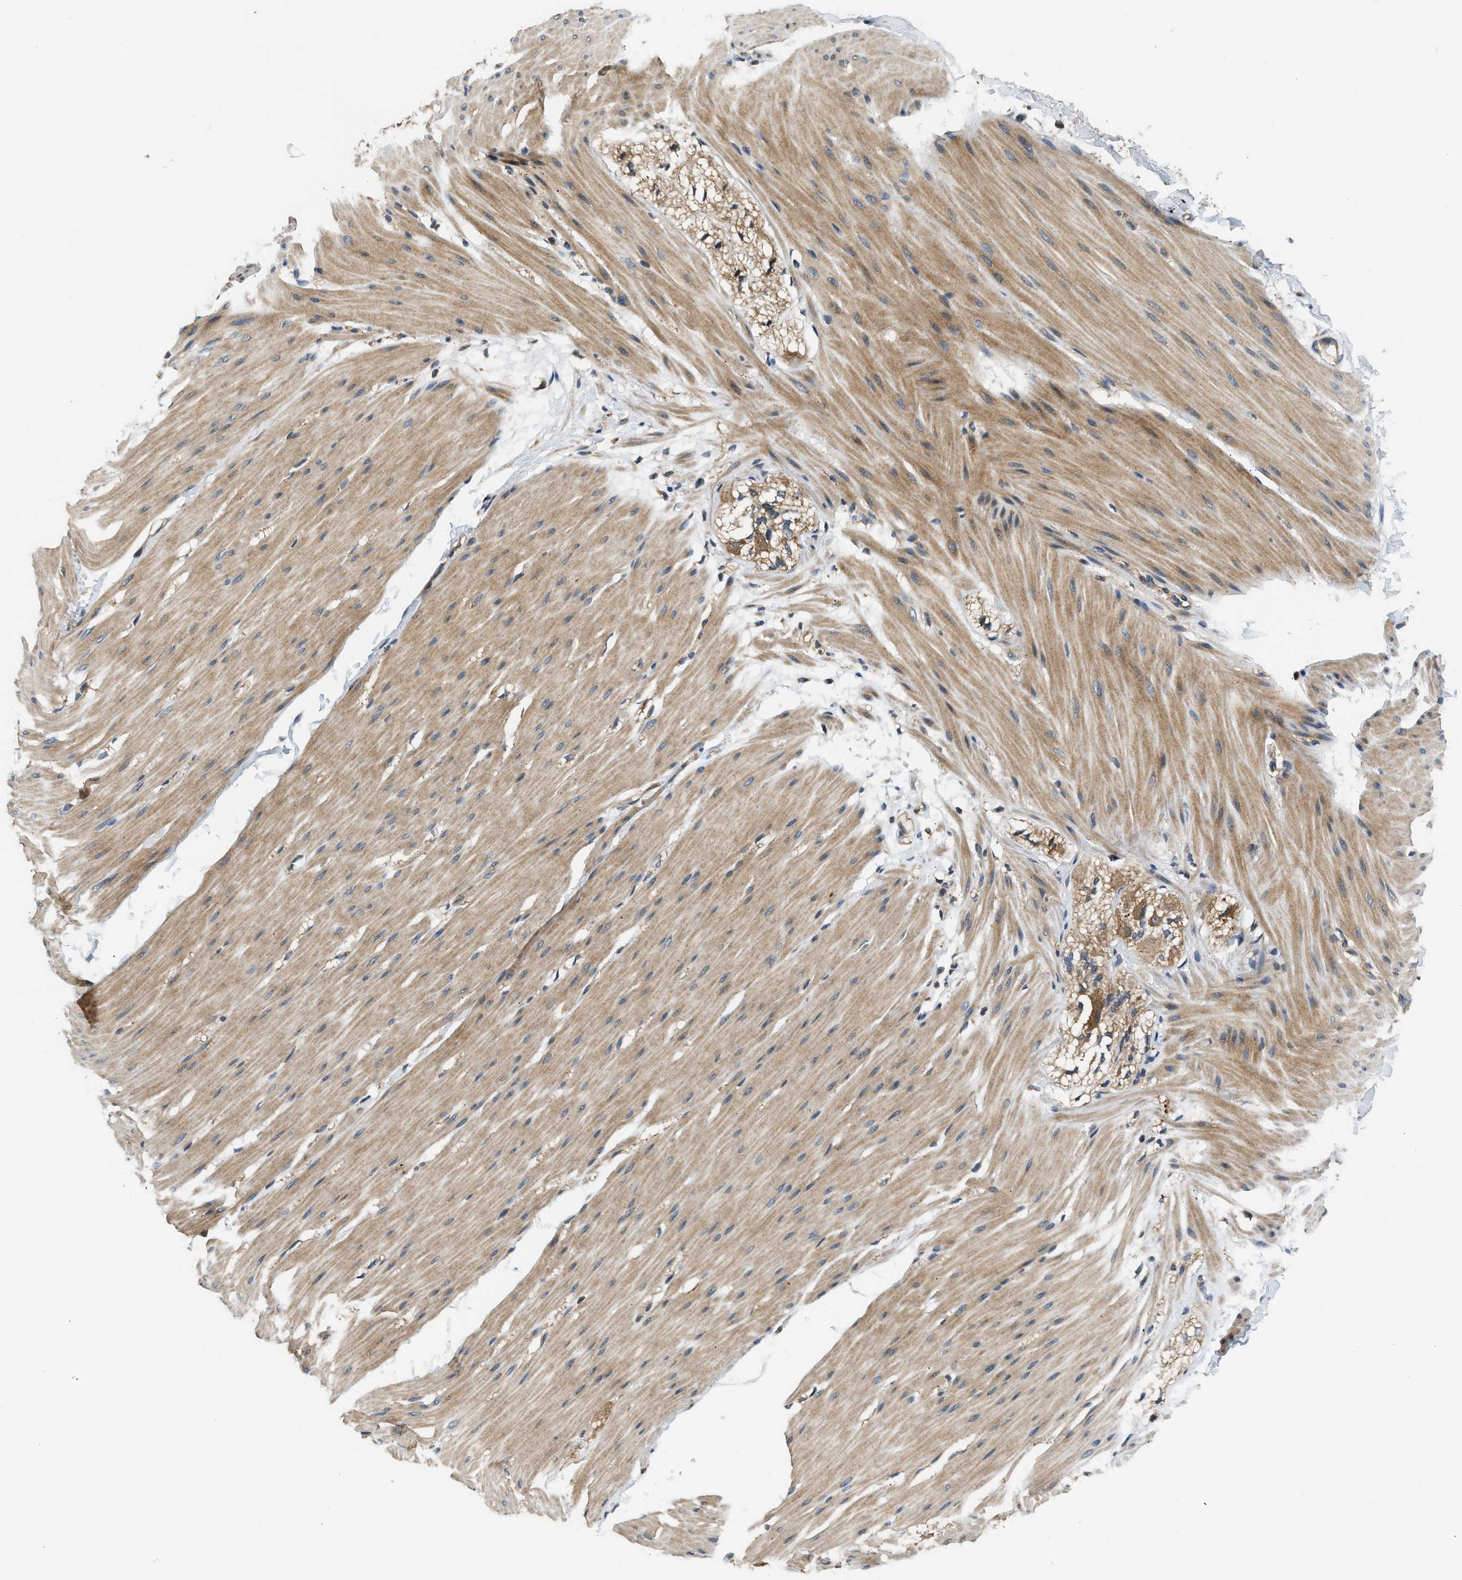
{"staining": {"intensity": "moderate", "quantity": ">75%", "location": "cytoplasmic/membranous"}, "tissue": "smooth muscle", "cell_type": "Smooth muscle cells", "image_type": "normal", "snomed": [{"axis": "morphology", "description": "Normal tissue, NOS"}, {"axis": "topography", "description": "Smooth muscle"}, {"axis": "topography", "description": "Colon"}], "caption": "This photomicrograph demonstrates IHC staining of benign human smooth muscle, with medium moderate cytoplasmic/membranous expression in about >75% of smooth muscle cells.", "gene": "IL3RA", "patient": {"sex": "male", "age": 67}}